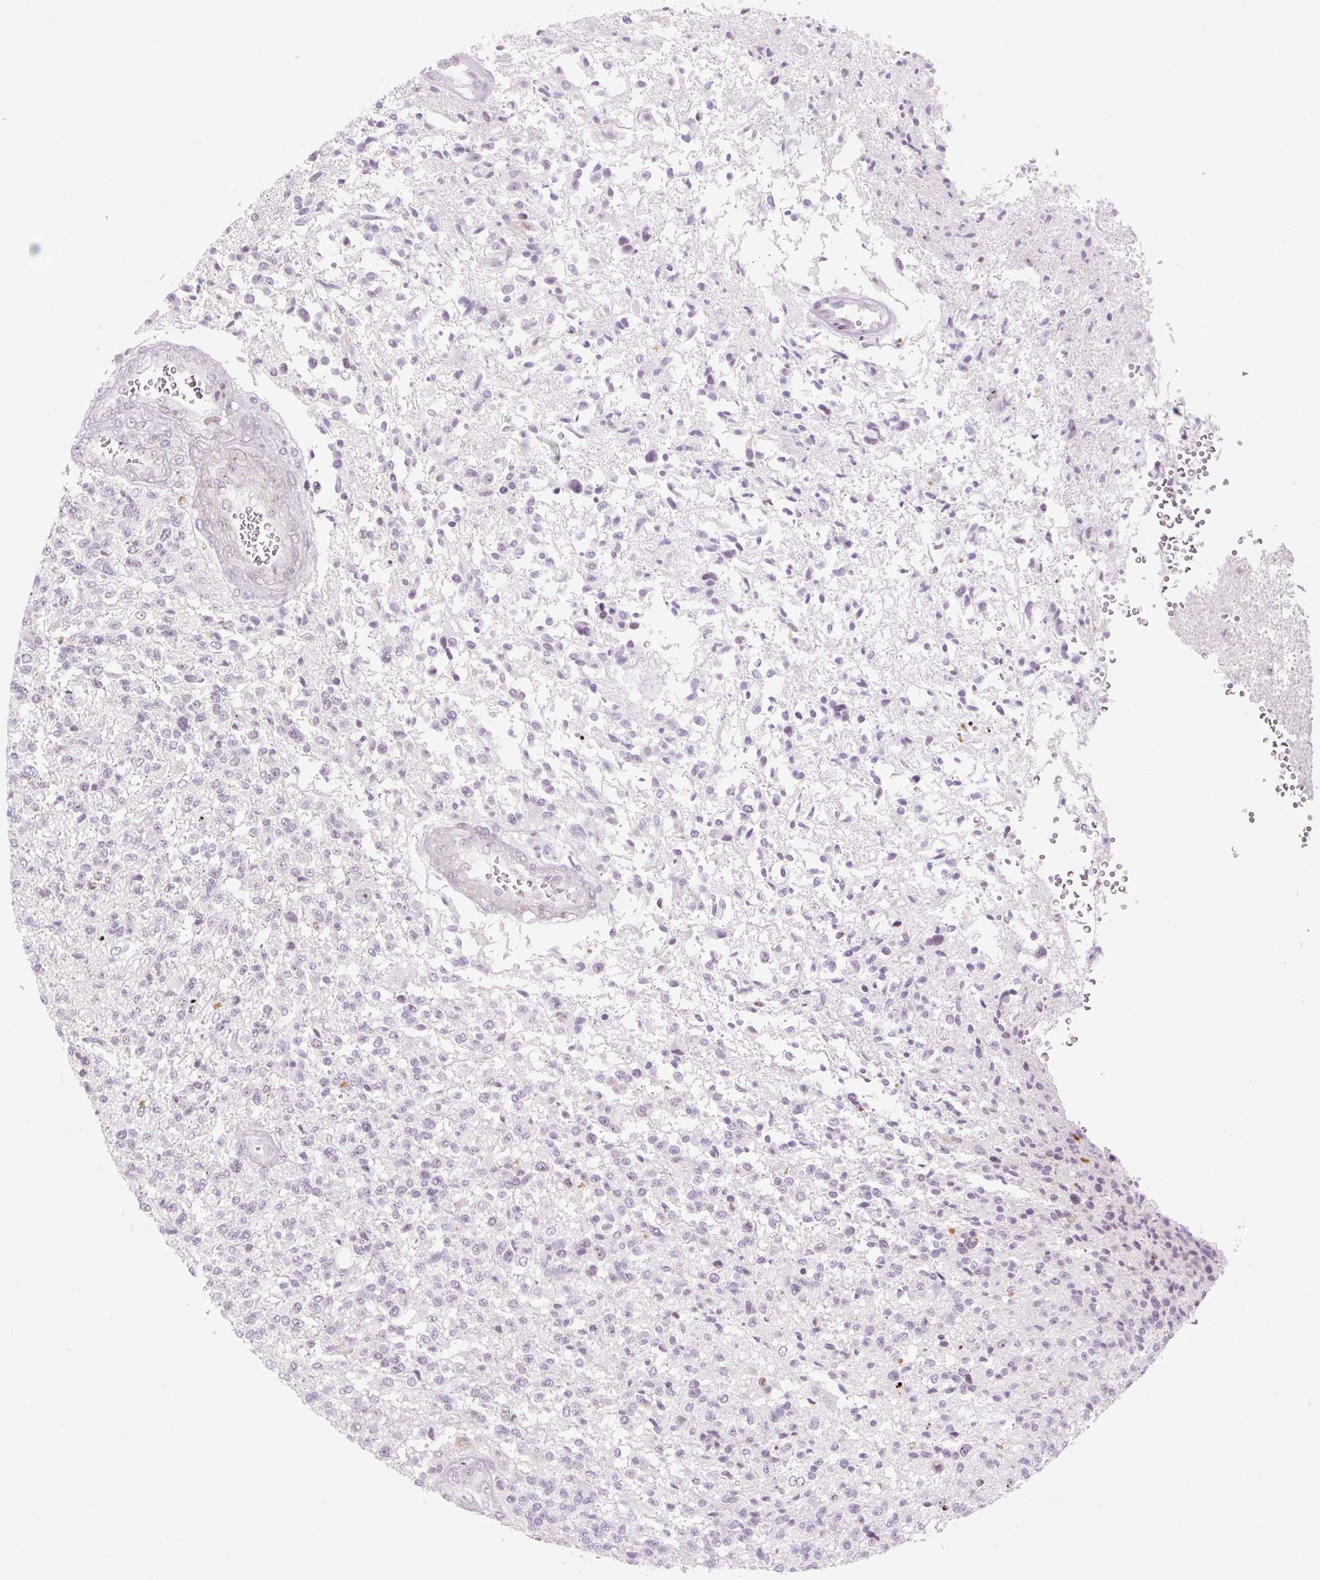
{"staining": {"intensity": "weak", "quantity": "<25%", "location": "nuclear"}, "tissue": "glioma", "cell_type": "Tumor cells", "image_type": "cancer", "snomed": [{"axis": "morphology", "description": "Glioma, malignant, High grade"}, {"axis": "topography", "description": "Brain"}], "caption": "Immunohistochemistry (IHC) histopathology image of malignant high-grade glioma stained for a protein (brown), which shows no expression in tumor cells.", "gene": "ZNF417", "patient": {"sex": "male", "age": 56}}